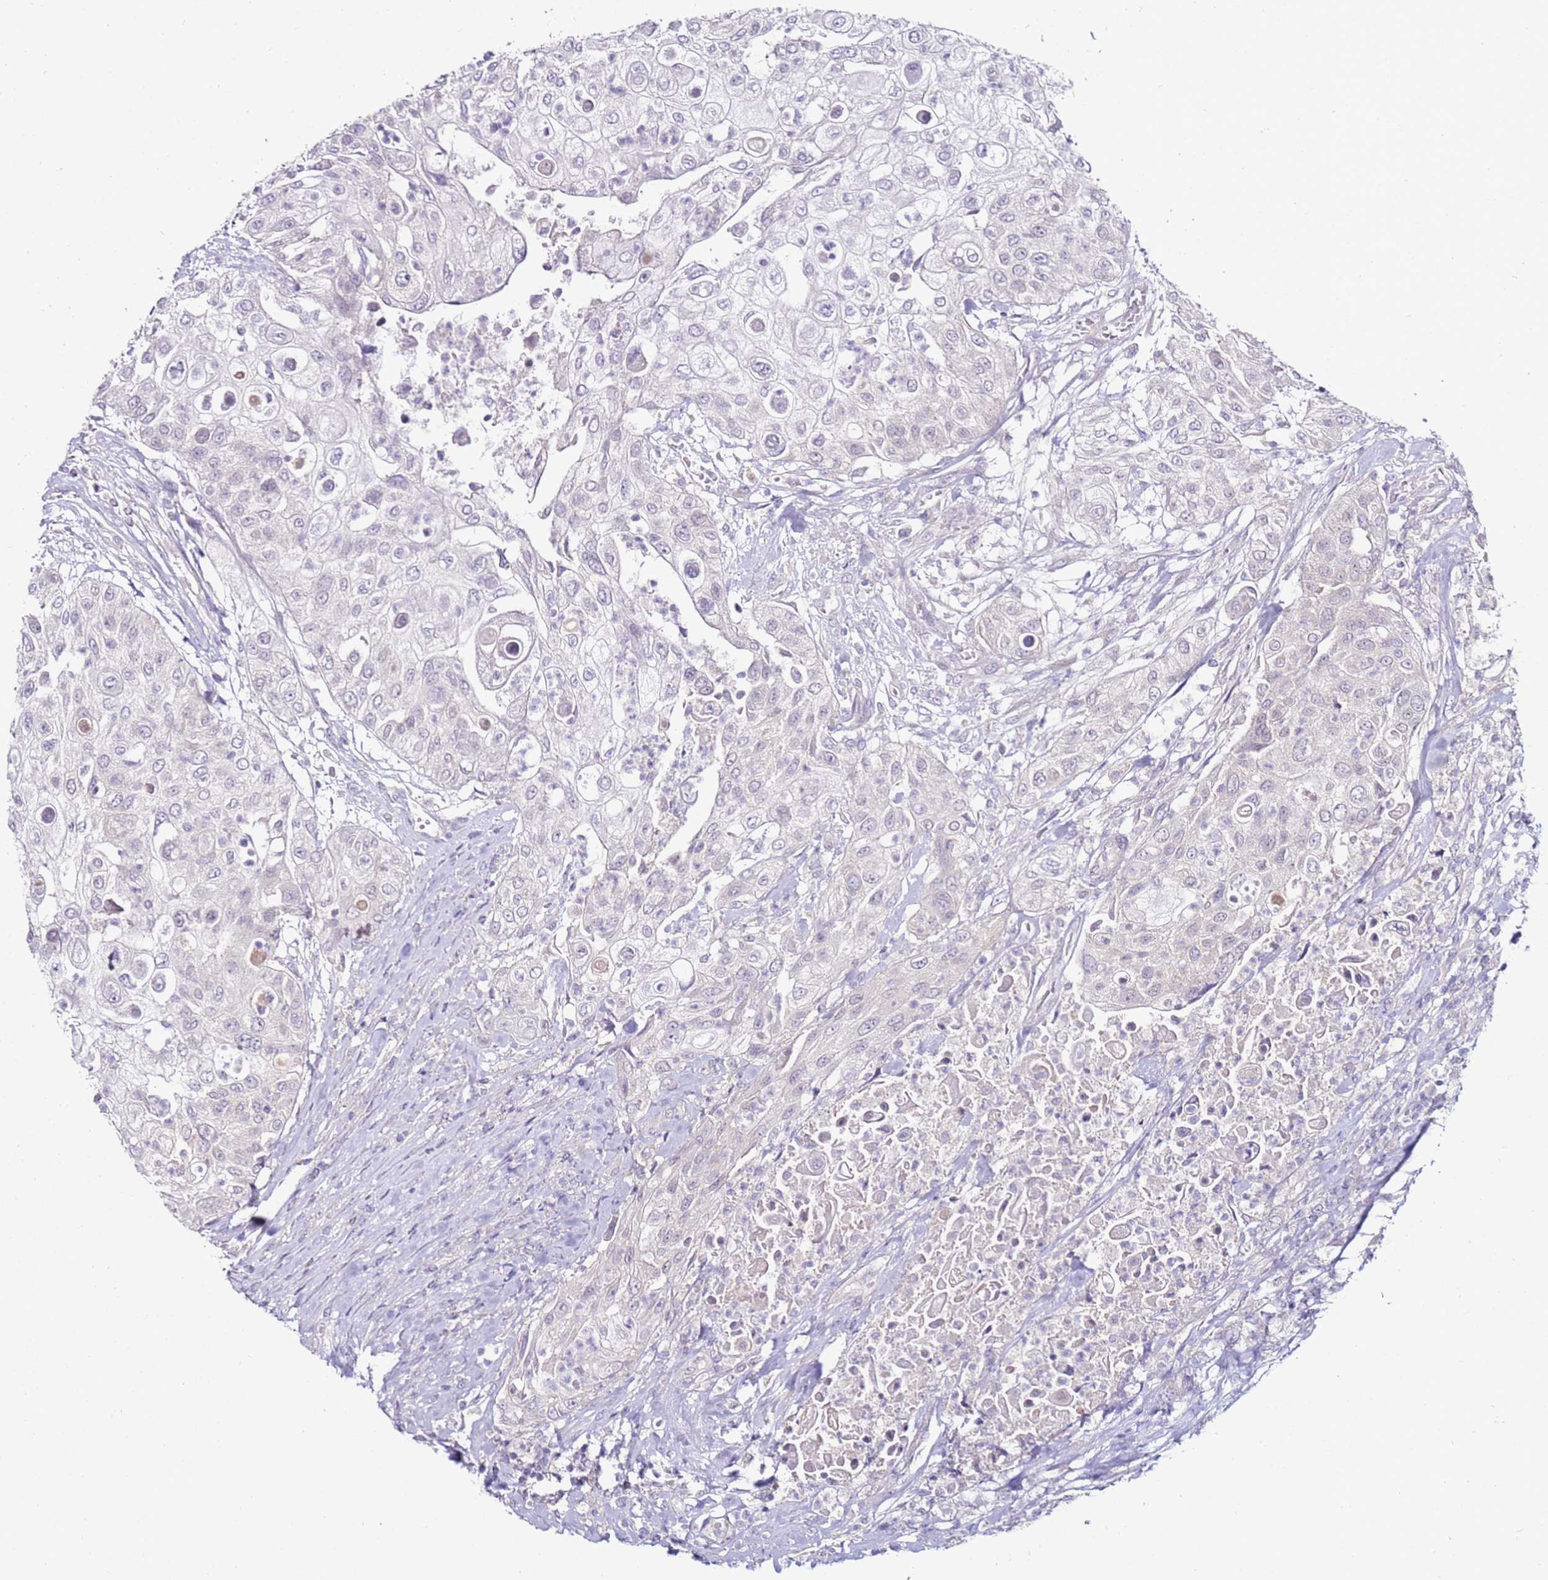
{"staining": {"intensity": "negative", "quantity": "none", "location": "none"}, "tissue": "urothelial cancer", "cell_type": "Tumor cells", "image_type": "cancer", "snomed": [{"axis": "morphology", "description": "Urothelial carcinoma, High grade"}, {"axis": "topography", "description": "Urinary bladder"}], "caption": "Tumor cells show no significant positivity in urothelial cancer.", "gene": "GPN3", "patient": {"sex": "female", "age": 79}}